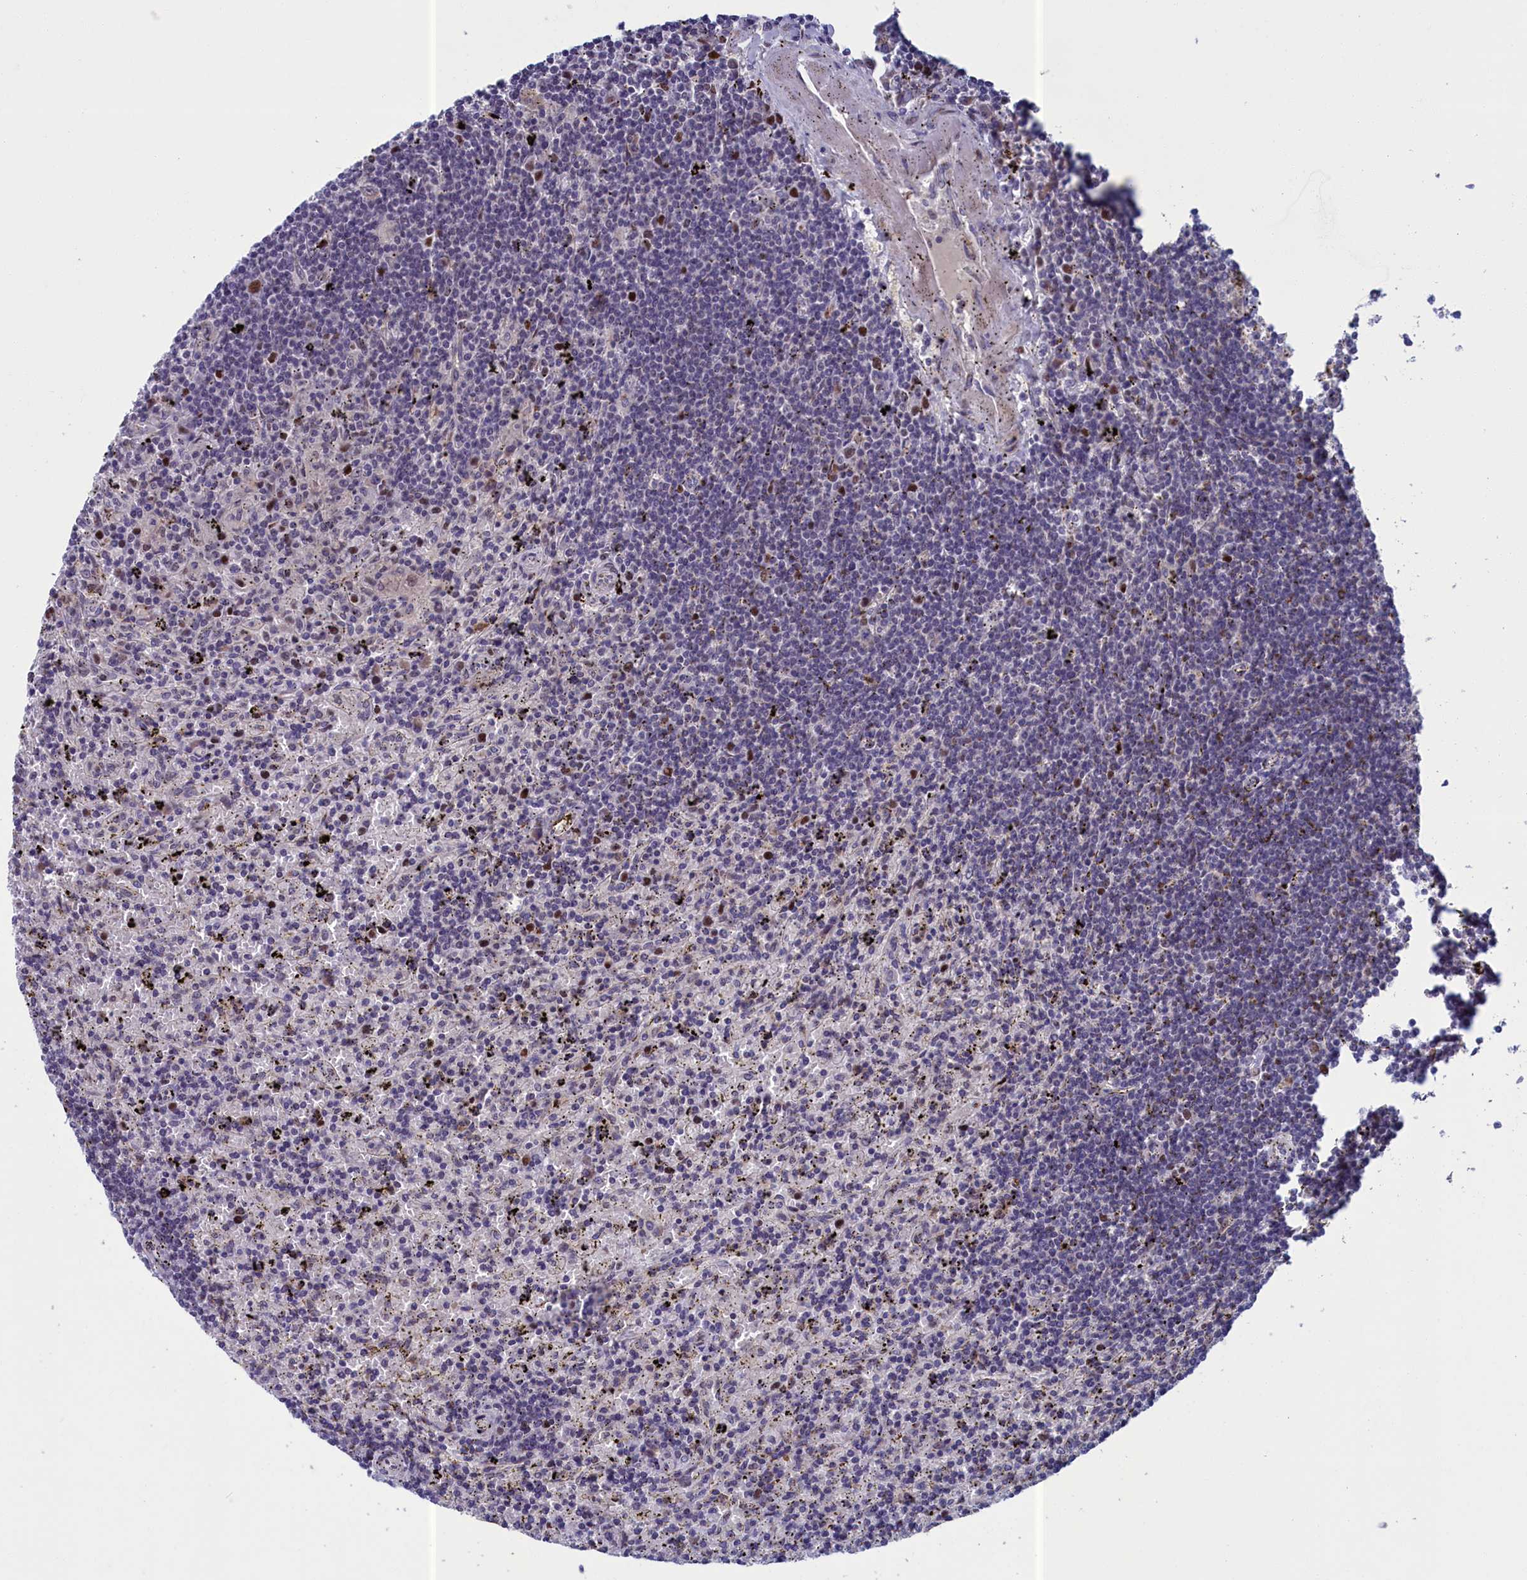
{"staining": {"intensity": "negative", "quantity": "none", "location": "none"}, "tissue": "lymphoma", "cell_type": "Tumor cells", "image_type": "cancer", "snomed": [{"axis": "morphology", "description": "Malignant lymphoma, non-Hodgkin's type, Low grade"}, {"axis": "topography", "description": "Spleen"}], "caption": "Tumor cells are negative for protein expression in human lymphoma. Nuclei are stained in blue.", "gene": "LIG1", "patient": {"sex": "male", "age": 76}}